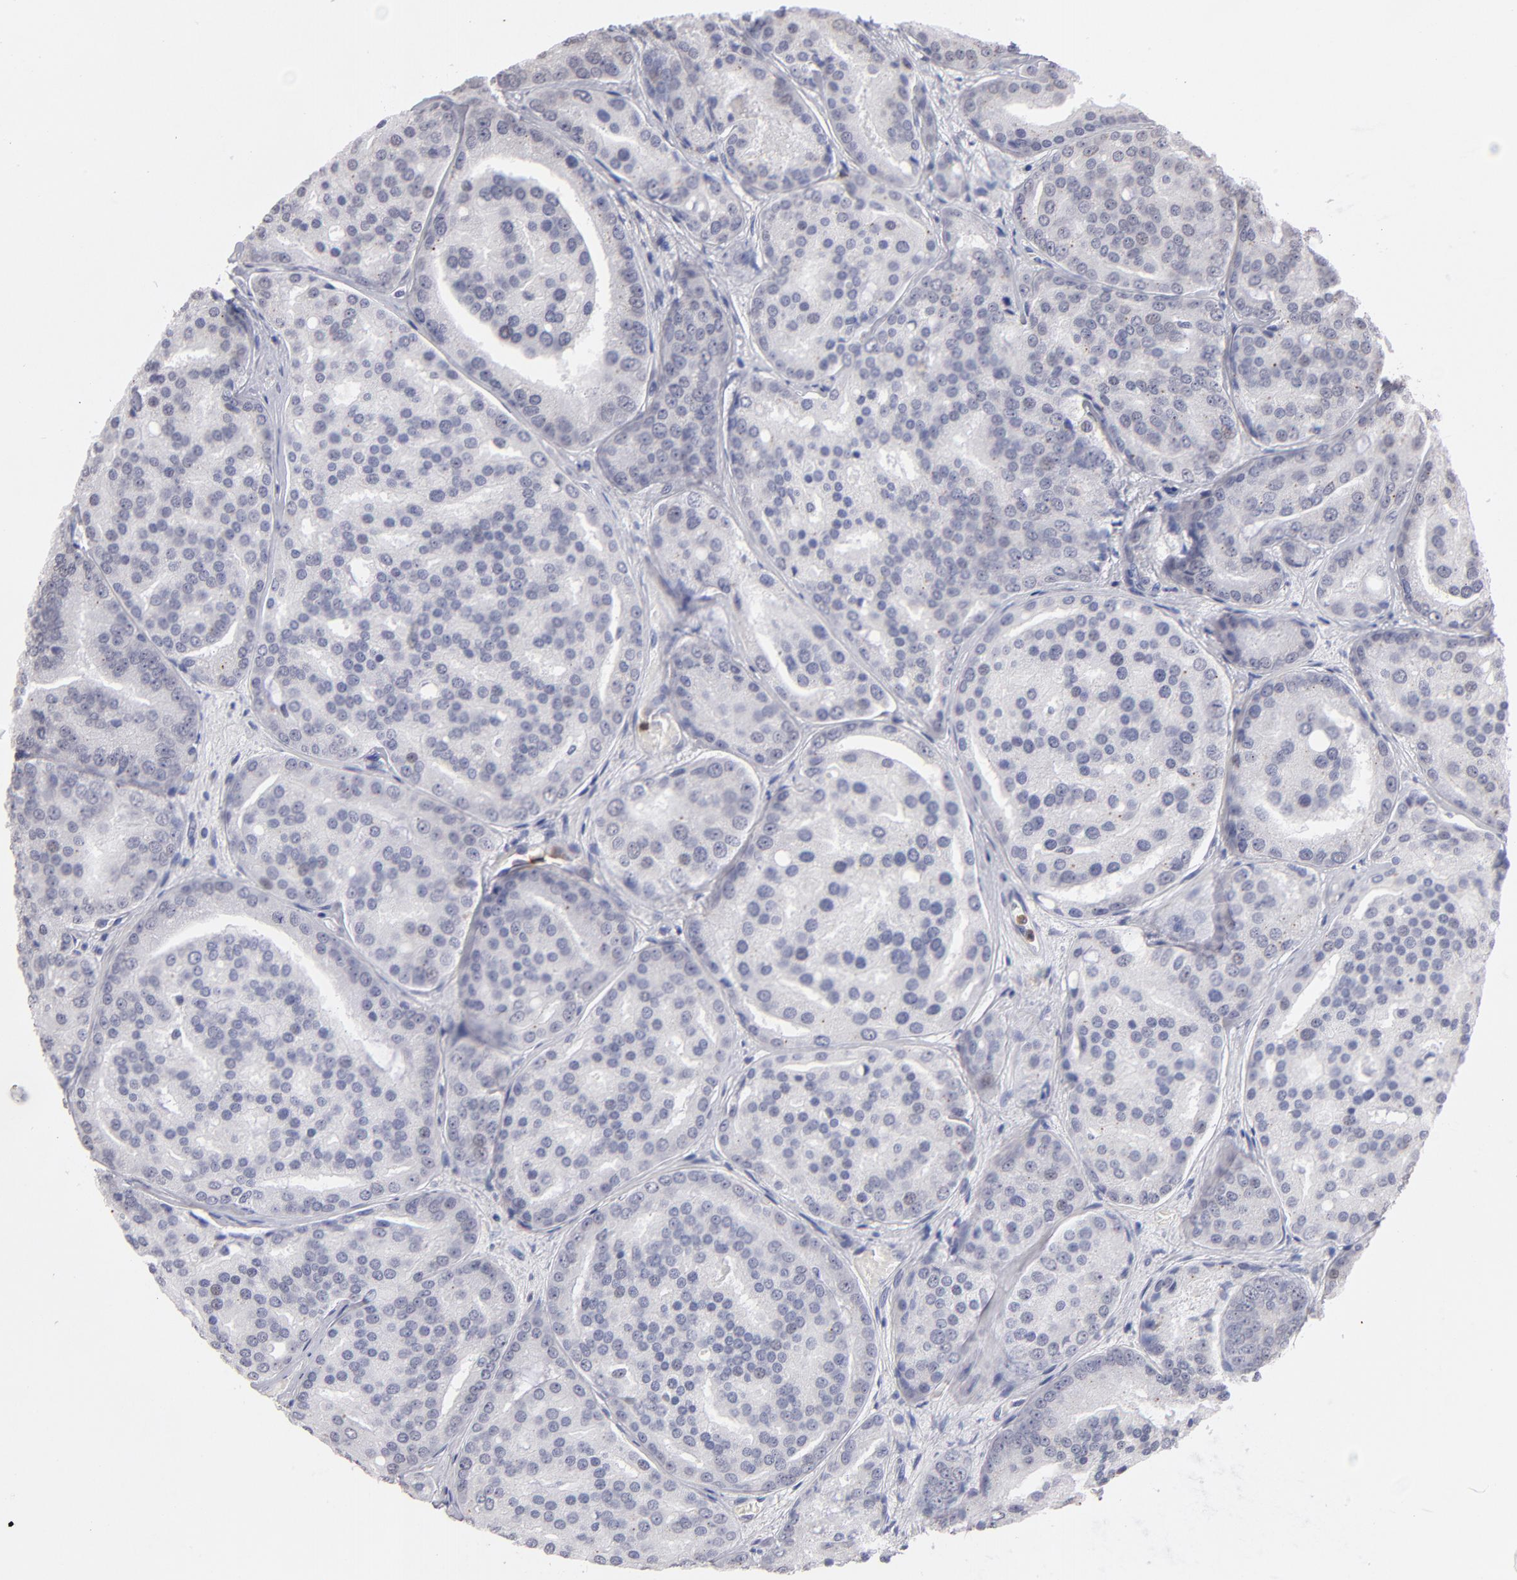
{"staining": {"intensity": "negative", "quantity": "none", "location": "none"}, "tissue": "prostate cancer", "cell_type": "Tumor cells", "image_type": "cancer", "snomed": [{"axis": "morphology", "description": "Adenocarcinoma, High grade"}, {"axis": "topography", "description": "Prostate"}], "caption": "Human prostate high-grade adenocarcinoma stained for a protein using IHC reveals no expression in tumor cells.", "gene": "MGAM", "patient": {"sex": "male", "age": 64}}